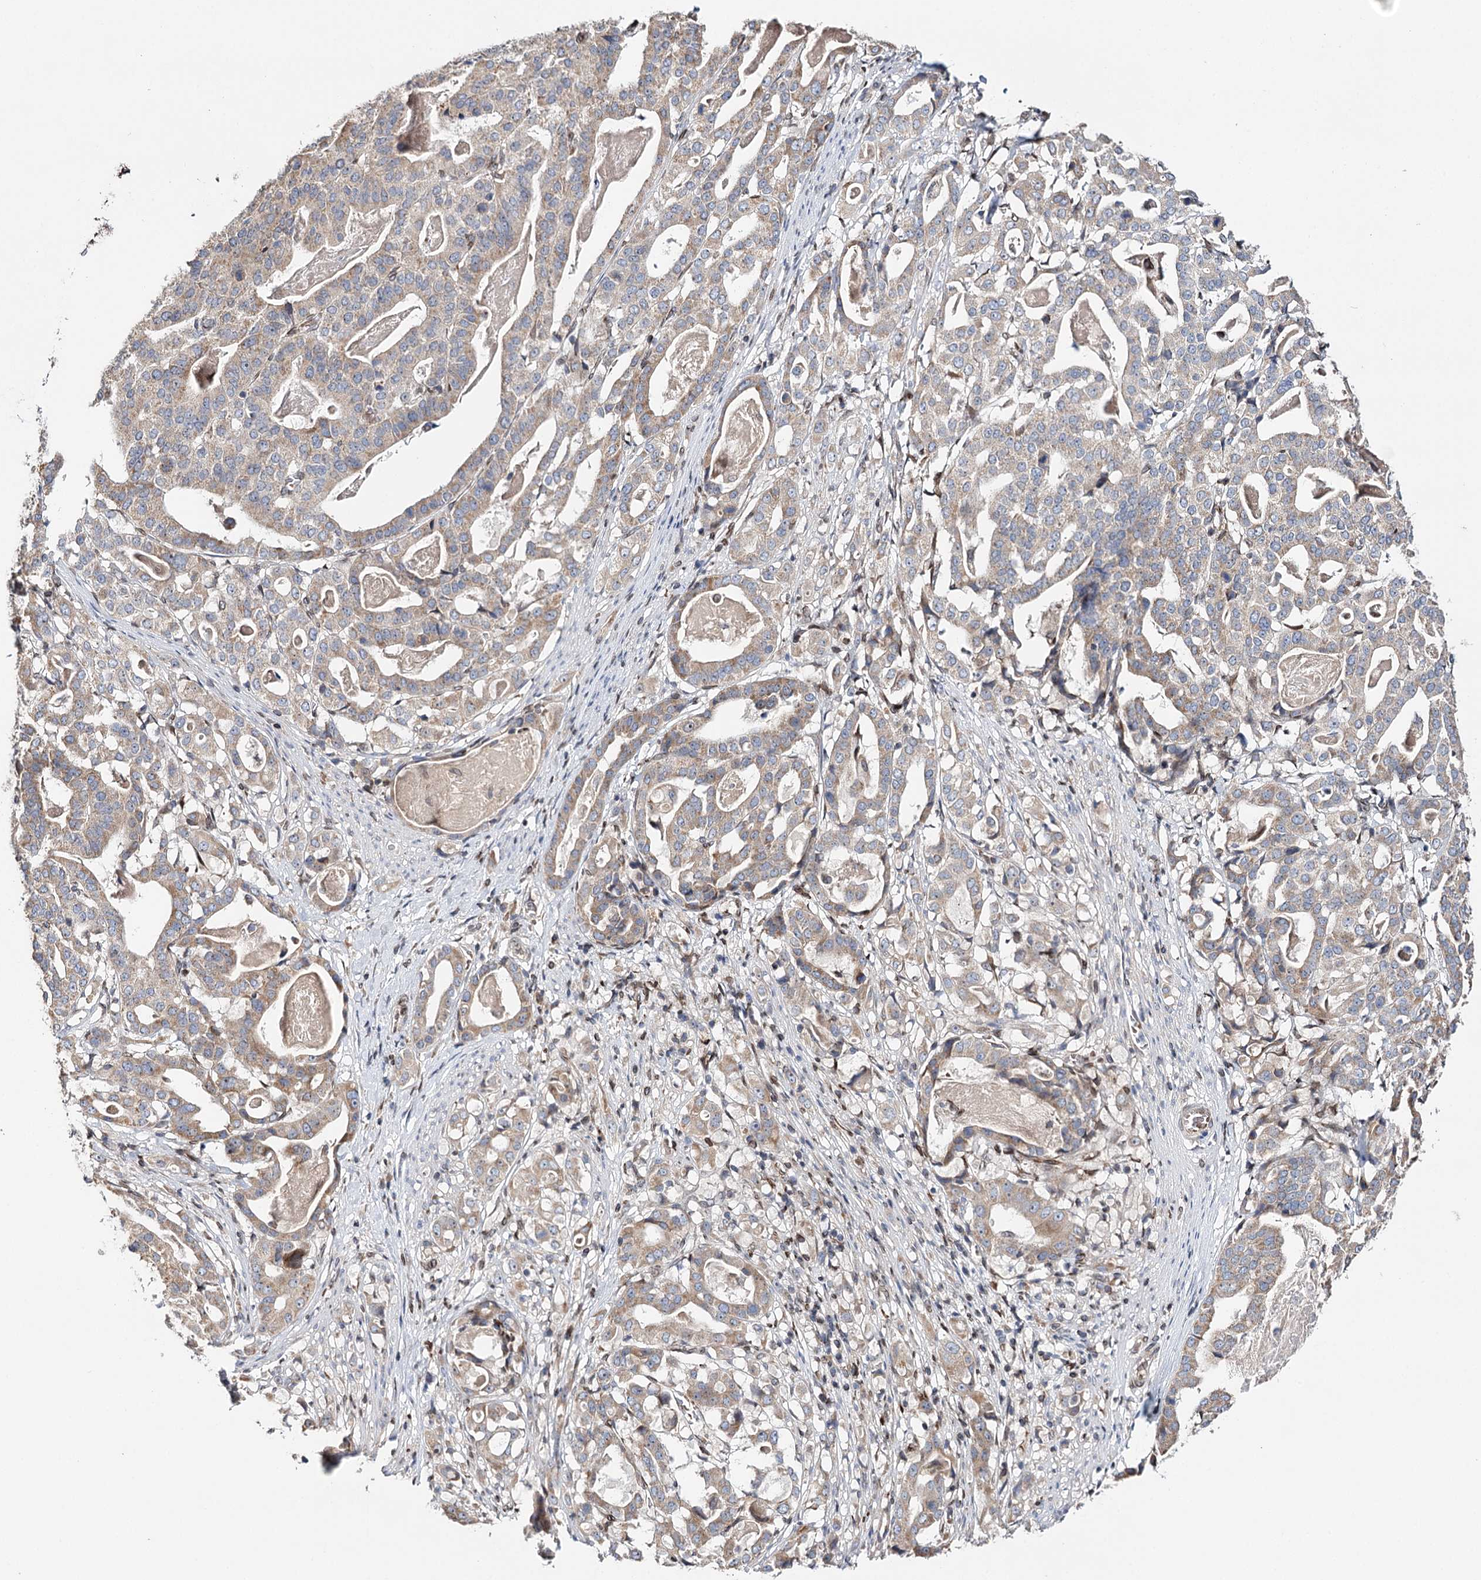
{"staining": {"intensity": "weak", "quantity": ">75%", "location": "cytoplasmic/membranous"}, "tissue": "stomach cancer", "cell_type": "Tumor cells", "image_type": "cancer", "snomed": [{"axis": "morphology", "description": "Adenocarcinoma, NOS"}, {"axis": "topography", "description": "Stomach"}], "caption": "The micrograph shows a brown stain indicating the presence of a protein in the cytoplasmic/membranous of tumor cells in stomach adenocarcinoma.", "gene": "CFAP46", "patient": {"sex": "male", "age": 48}}